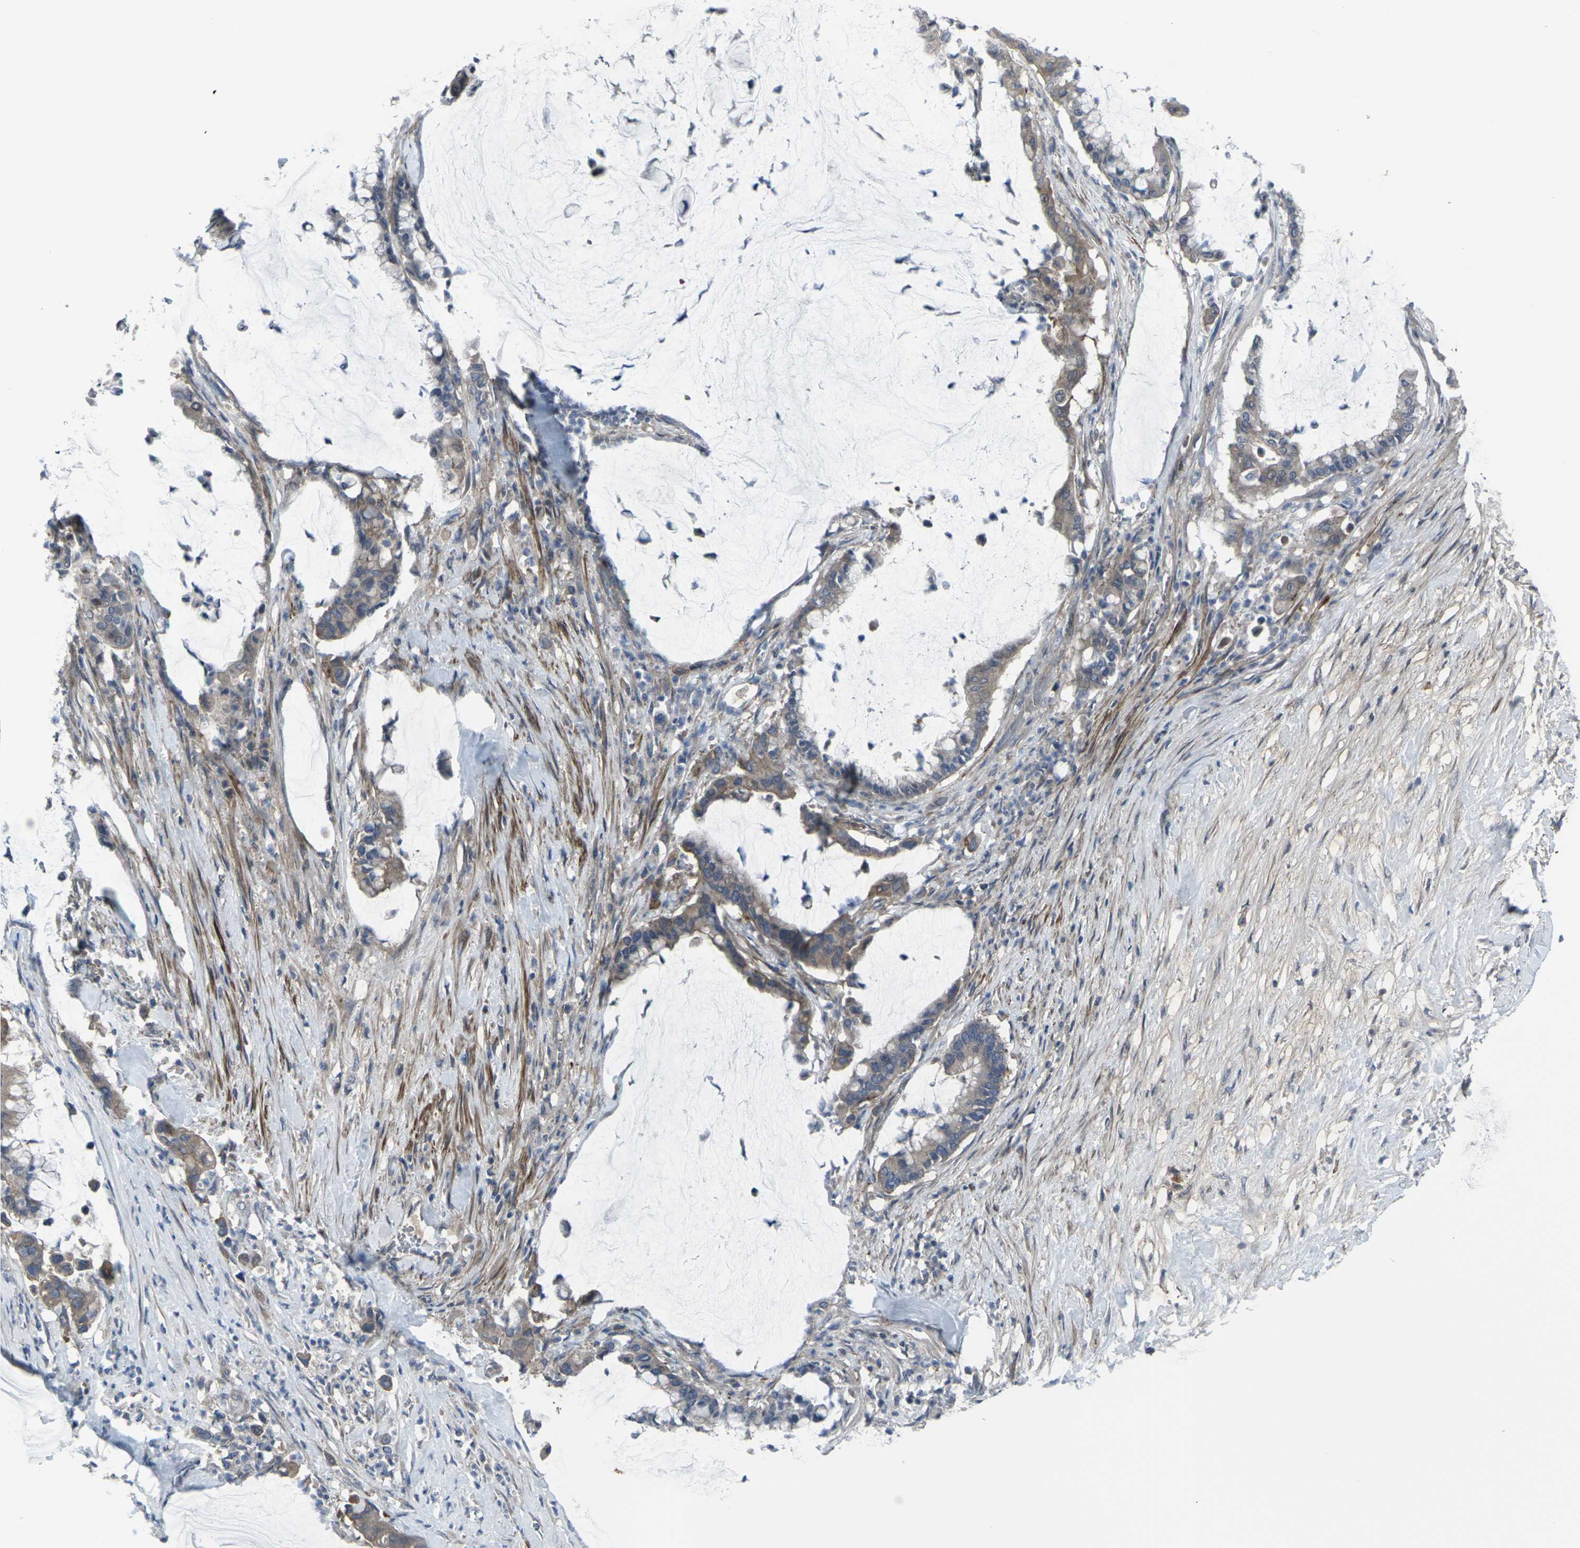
{"staining": {"intensity": "moderate", "quantity": ">75%", "location": "cytoplasmic/membranous"}, "tissue": "pancreatic cancer", "cell_type": "Tumor cells", "image_type": "cancer", "snomed": [{"axis": "morphology", "description": "Adenocarcinoma, NOS"}, {"axis": "topography", "description": "Pancreas"}], "caption": "High-power microscopy captured an immunohistochemistry (IHC) histopathology image of pancreatic adenocarcinoma, revealing moderate cytoplasmic/membranous positivity in about >75% of tumor cells.", "gene": "CCR10", "patient": {"sex": "male", "age": 41}}